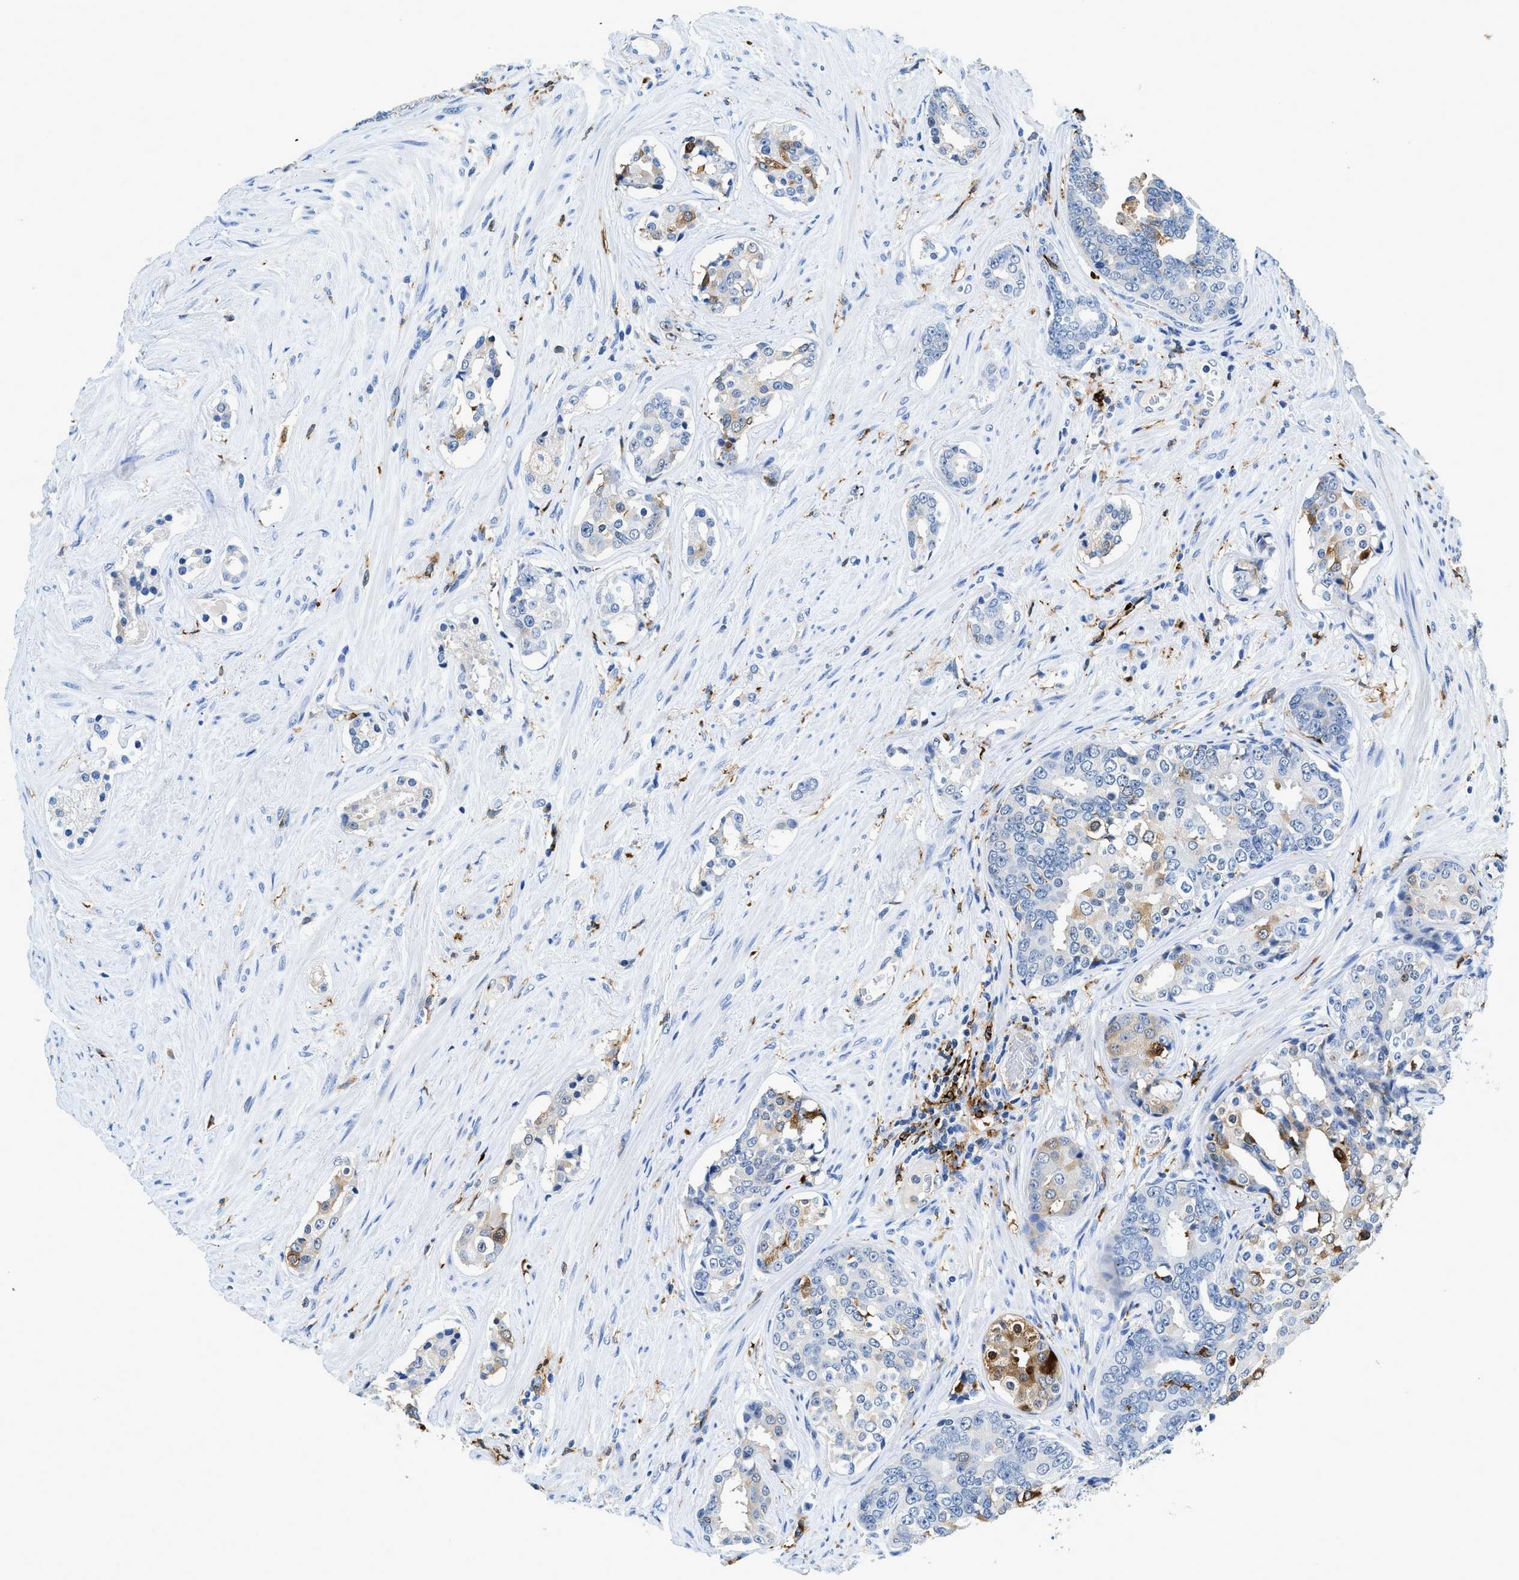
{"staining": {"intensity": "moderate", "quantity": "<25%", "location": "cytoplasmic/membranous"}, "tissue": "prostate cancer", "cell_type": "Tumor cells", "image_type": "cancer", "snomed": [{"axis": "morphology", "description": "Adenocarcinoma, High grade"}, {"axis": "topography", "description": "Prostate"}], "caption": "A brown stain labels moderate cytoplasmic/membranous positivity of a protein in prostate high-grade adenocarcinoma tumor cells.", "gene": "CD226", "patient": {"sex": "male", "age": 71}}